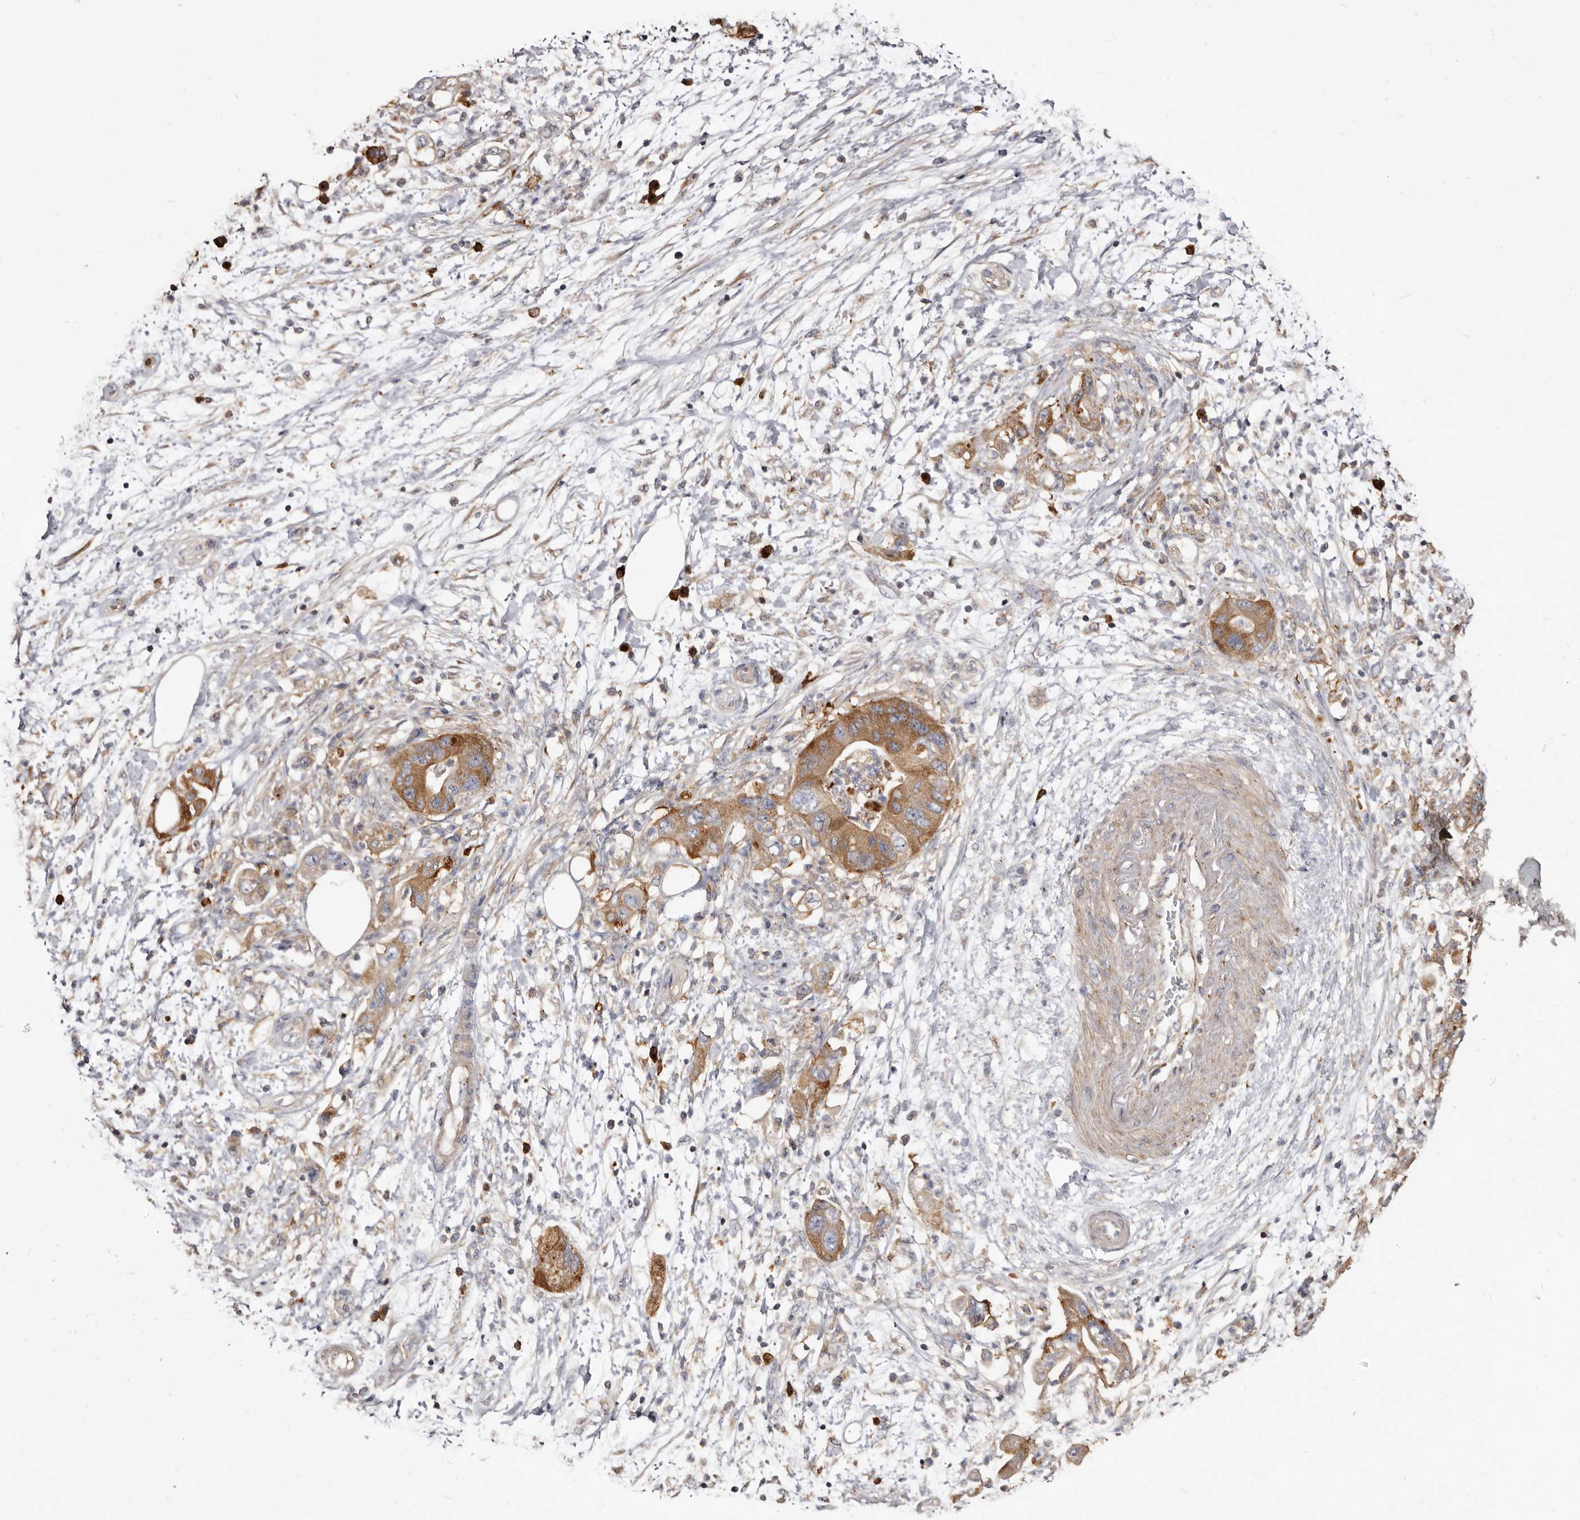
{"staining": {"intensity": "strong", "quantity": ">75%", "location": "cytoplasmic/membranous"}, "tissue": "pancreatic cancer", "cell_type": "Tumor cells", "image_type": "cancer", "snomed": [{"axis": "morphology", "description": "Adenocarcinoma, NOS"}, {"axis": "topography", "description": "Pancreas"}], "caption": "Protein staining by immunohistochemistry demonstrates strong cytoplasmic/membranous expression in about >75% of tumor cells in pancreatic cancer.", "gene": "TPD52", "patient": {"sex": "female", "age": 73}}